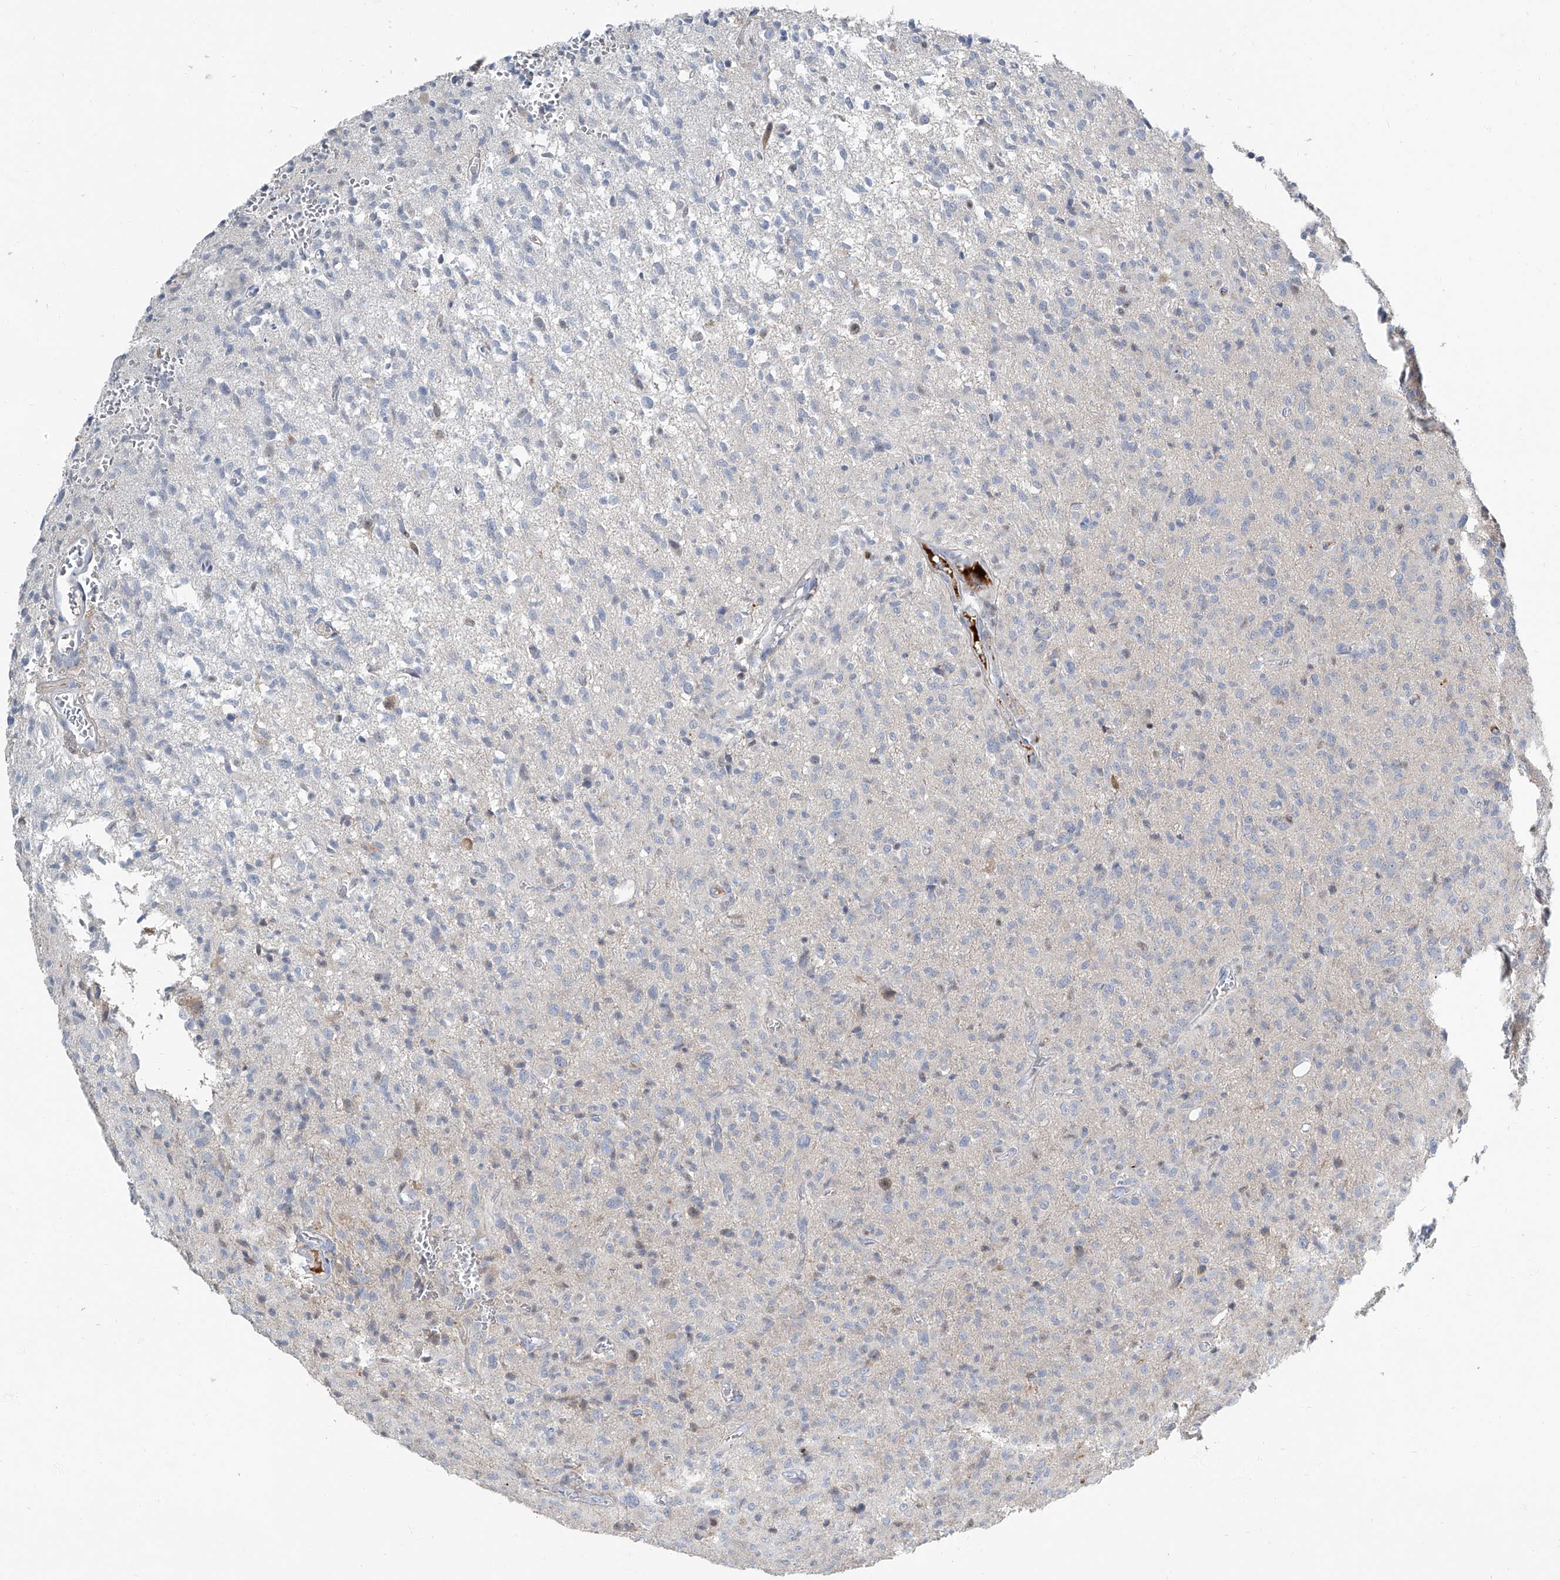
{"staining": {"intensity": "negative", "quantity": "none", "location": "none"}, "tissue": "glioma", "cell_type": "Tumor cells", "image_type": "cancer", "snomed": [{"axis": "morphology", "description": "Glioma, malignant, High grade"}, {"axis": "topography", "description": "Brain"}], "caption": "An image of glioma stained for a protein exhibits no brown staining in tumor cells. (DAB IHC with hematoxylin counter stain).", "gene": "HOXA3", "patient": {"sex": "female", "age": 57}}